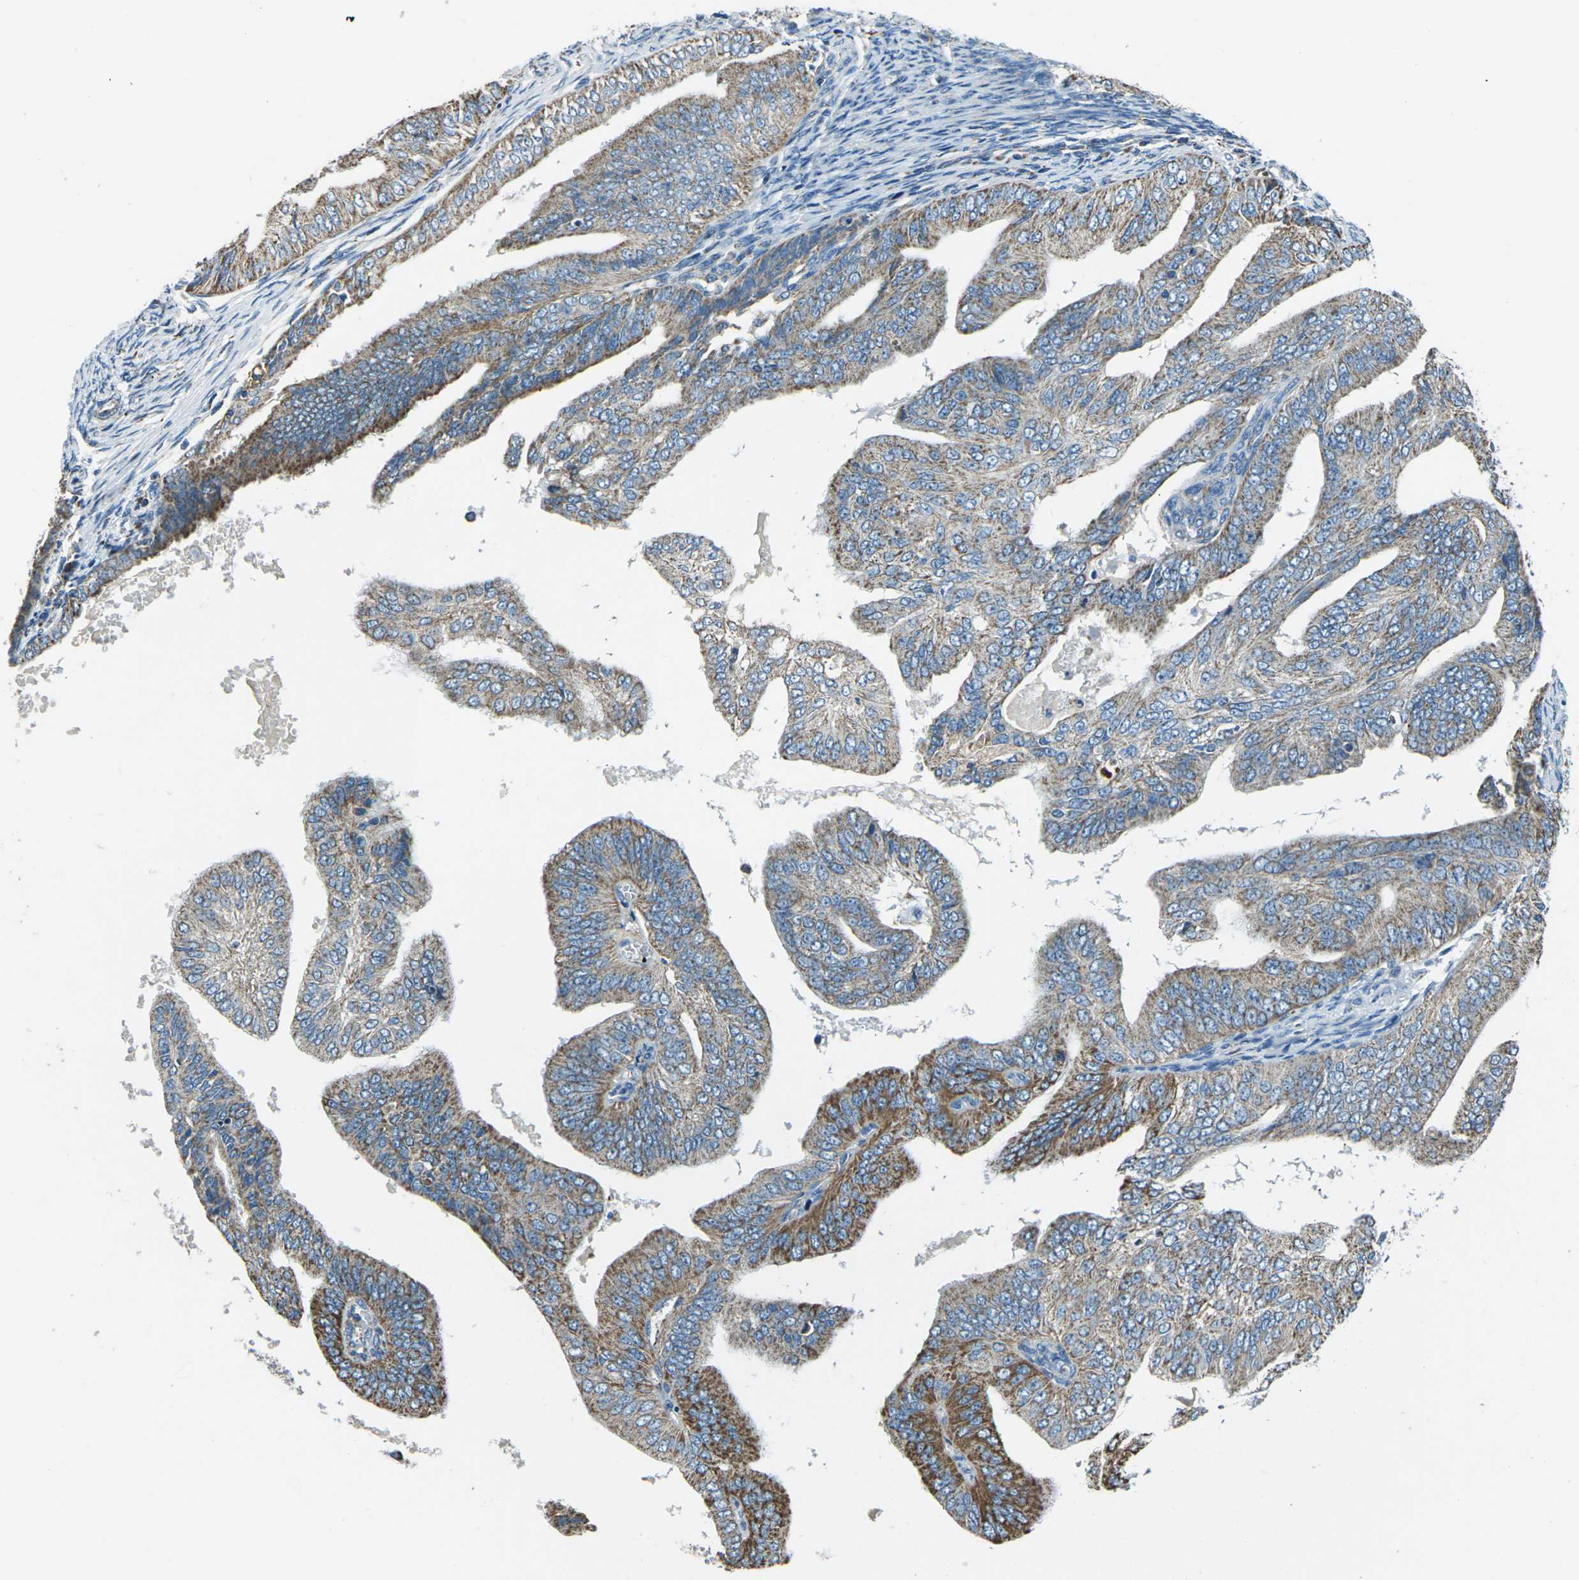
{"staining": {"intensity": "moderate", "quantity": ">75%", "location": "cytoplasmic/membranous"}, "tissue": "endometrial cancer", "cell_type": "Tumor cells", "image_type": "cancer", "snomed": [{"axis": "morphology", "description": "Adenocarcinoma, NOS"}, {"axis": "topography", "description": "Endometrium"}], "caption": "DAB (3,3'-diaminobenzidine) immunohistochemical staining of endometrial cancer demonstrates moderate cytoplasmic/membranous protein expression in approximately >75% of tumor cells.", "gene": "IRF3", "patient": {"sex": "female", "age": 58}}